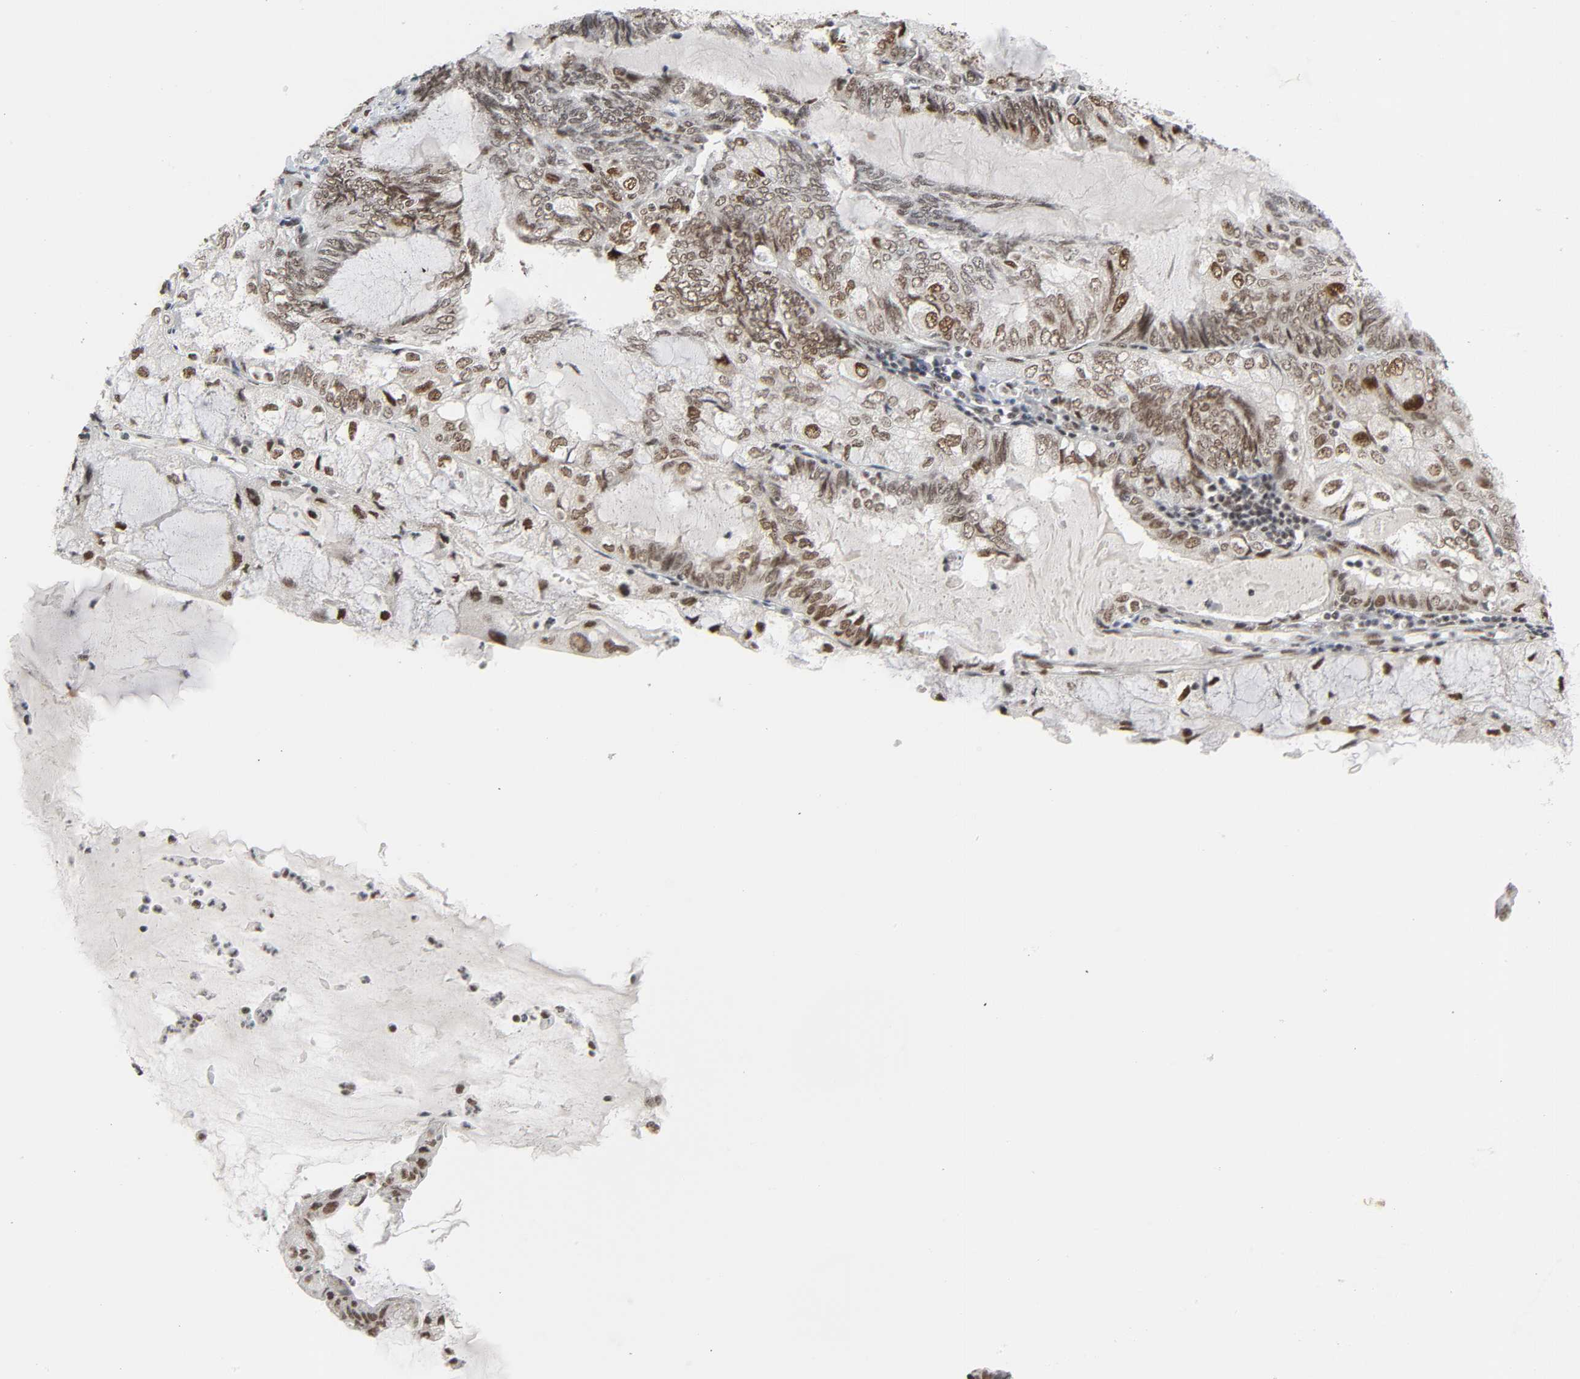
{"staining": {"intensity": "moderate", "quantity": ">75%", "location": "nuclear"}, "tissue": "endometrial cancer", "cell_type": "Tumor cells", "image_type": "cancer", "snomed": [{"axis": "morphology", "description": "Adenocarcinoma, NOS"}, {"axis": "topography", "description": "Endometrium"}], "caption": "Human adenocarcinoma (endometrial) stained with a brown dye displays moderate nuclear positive positivity in about >75% of tumor cells.", "gene": "CDK7", "patient": {"sex": "female", "age": 81}}